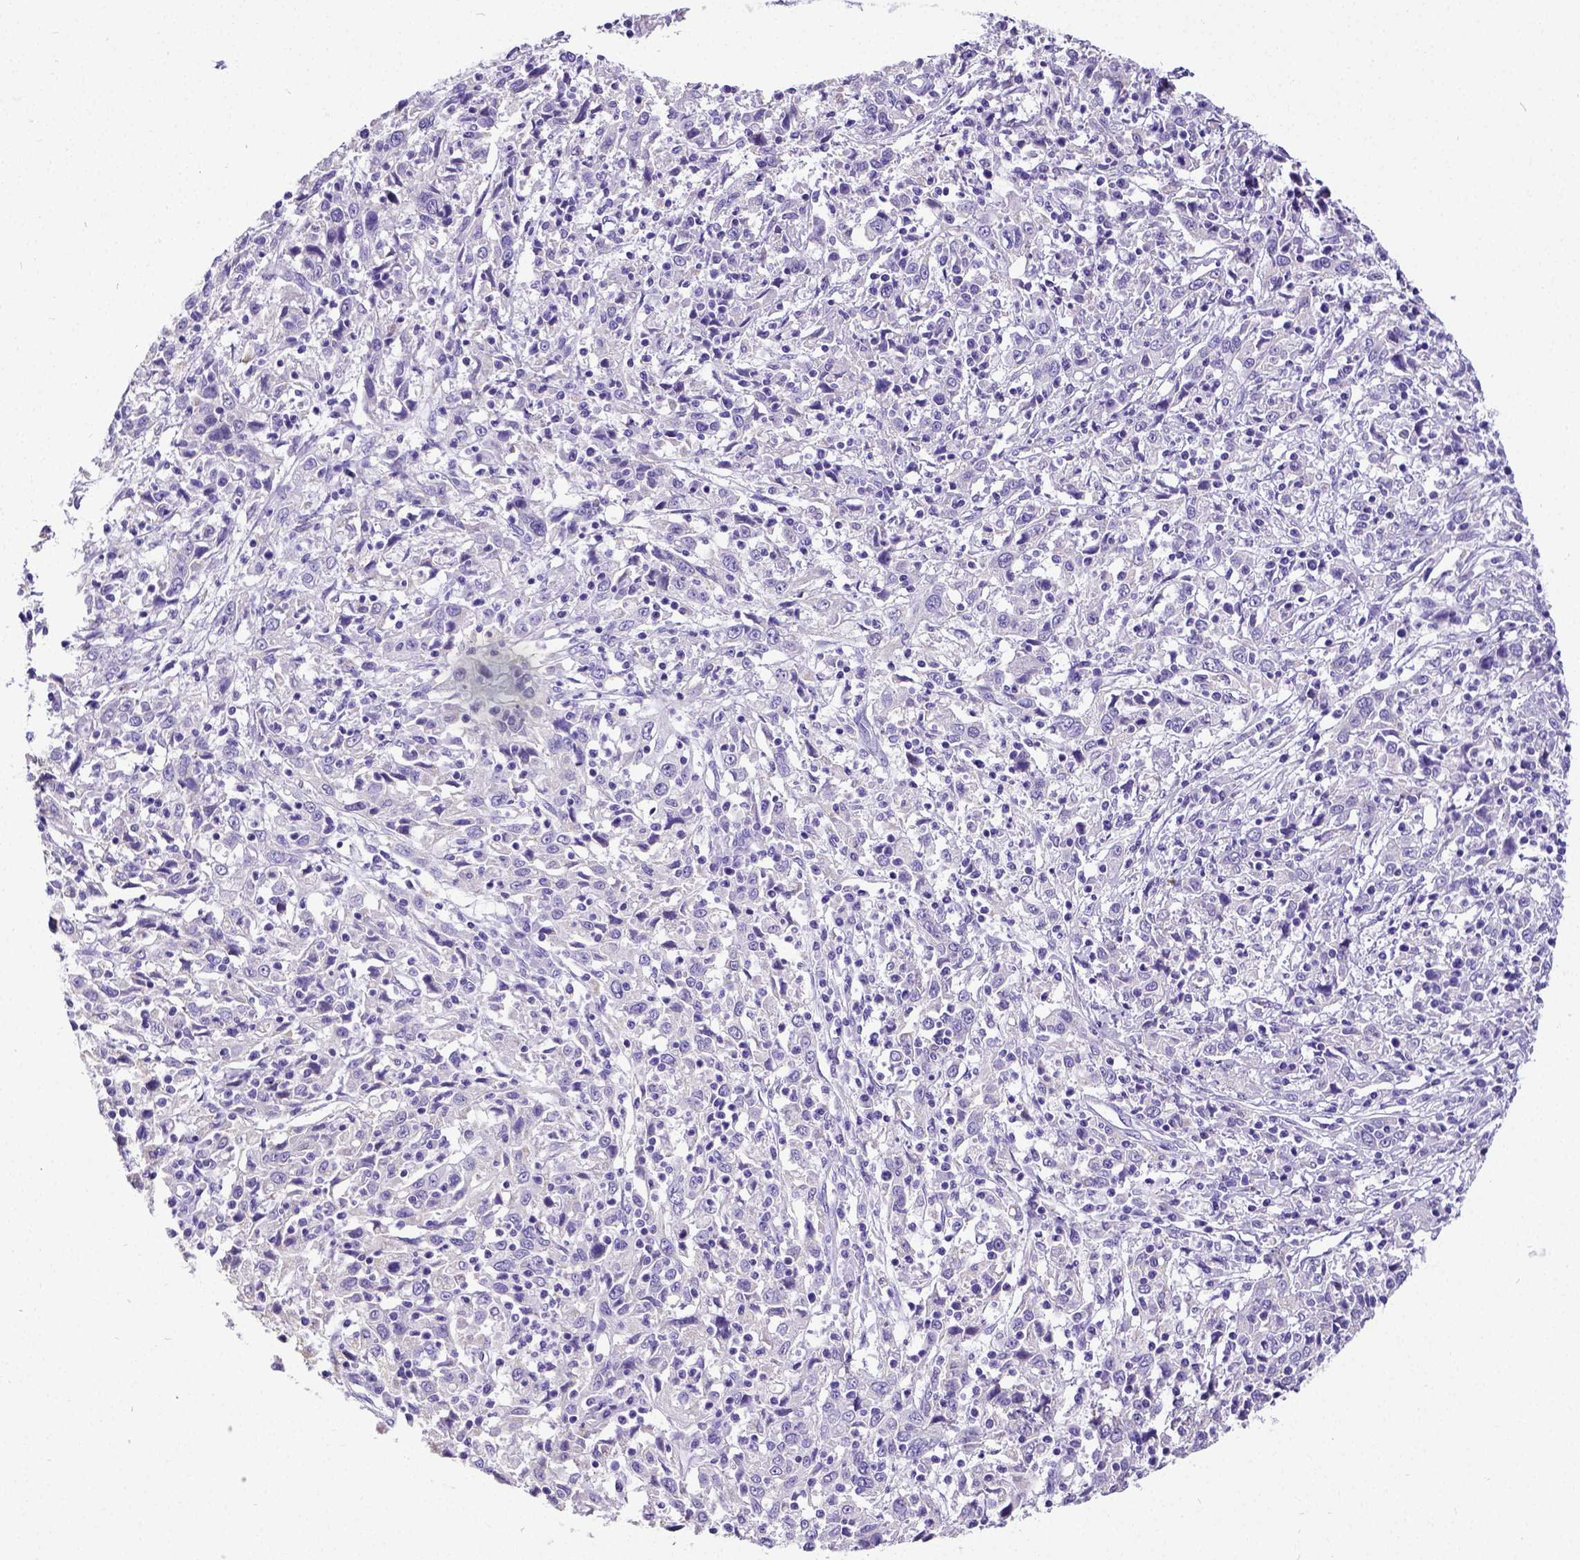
{"staining": {"intensity": "negative", "quantity": "none", "location": "none"}, "tissue": "cervical cancer", "cell_type": "Tumor cells", "image_type": "cancer", "snomed": [{"axis": "morphology", "description": "Squamous cell carcinoma, NOS"}, {"axis": "topography", "description": "Cervix"}], "caption": "High magnification brightfield microscopy of cervical cancer stained with DAB (3,3'-diaminobenzidine) (brown) and counterstained with hematoxylin (blue): tumor cells show no significant expression. (DAB IHC visualized using brightfield microscopy, high magnification).", "gene": "SATB2", "patient": {"sex": "female", "age": 46}}